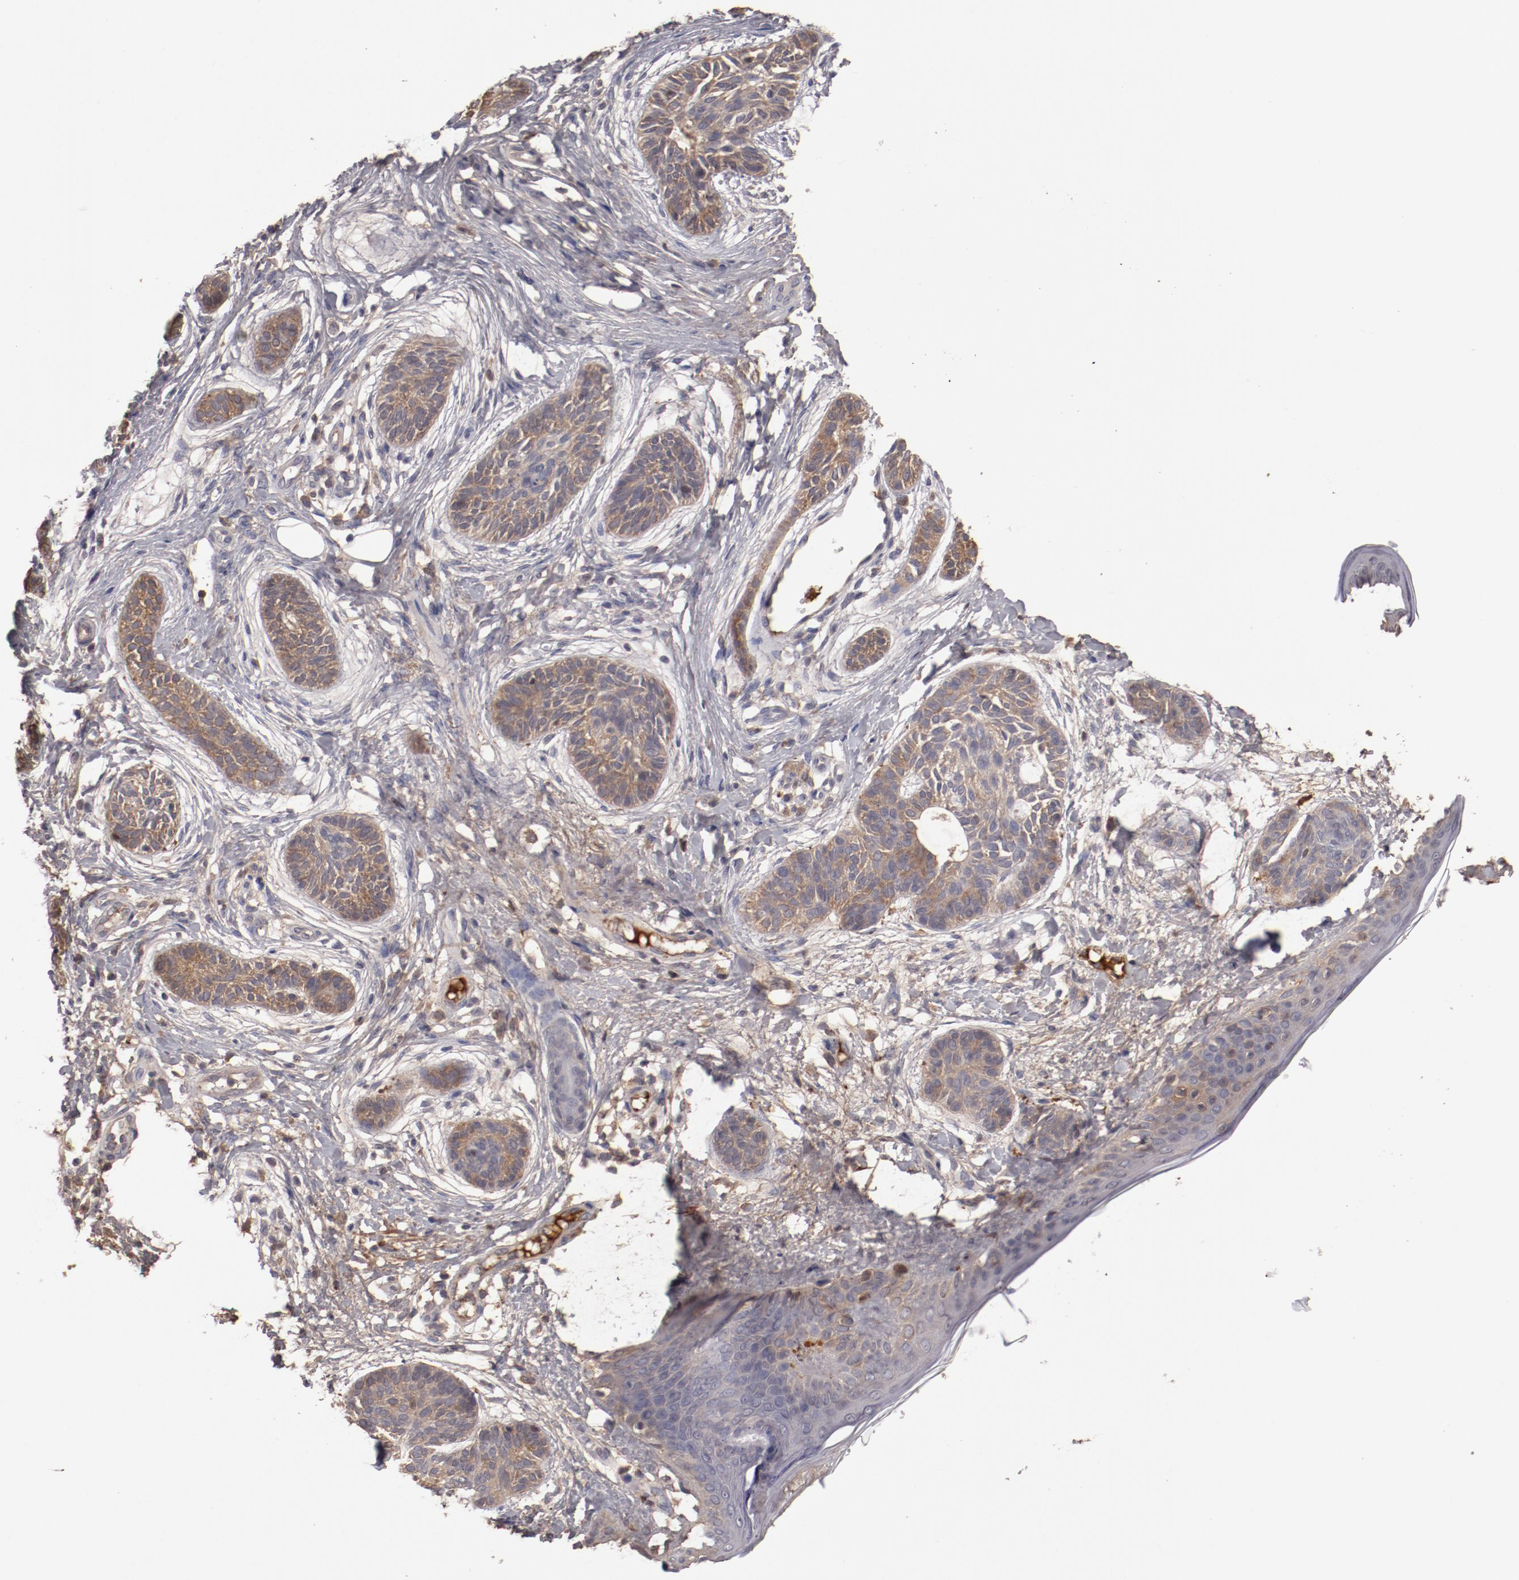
{"staining": {"intensity": "moderate", "quantity": ">75%", "location": "cytoplasmic/membranous"}, "tissue": "skin cancer", "cell_type": "Tumor cells", "image_type": "cancer", "snomed": [{"axis": "morphology", "description": "Normal tissue, NOS"}, {"axis": "morphology", "description": "Basal cell carcinoma"}, {"axis": "topography", "description": "Skin"}], "caption": "This is a photomicrograph of immunohistochemistry staining of skin cancer (basal cell carcinoma), which shows moderate expression in the cytoplasmic/membranous of tumor cells.", "gene": "CP", "patient": {"sex": "male", "age": 63}}